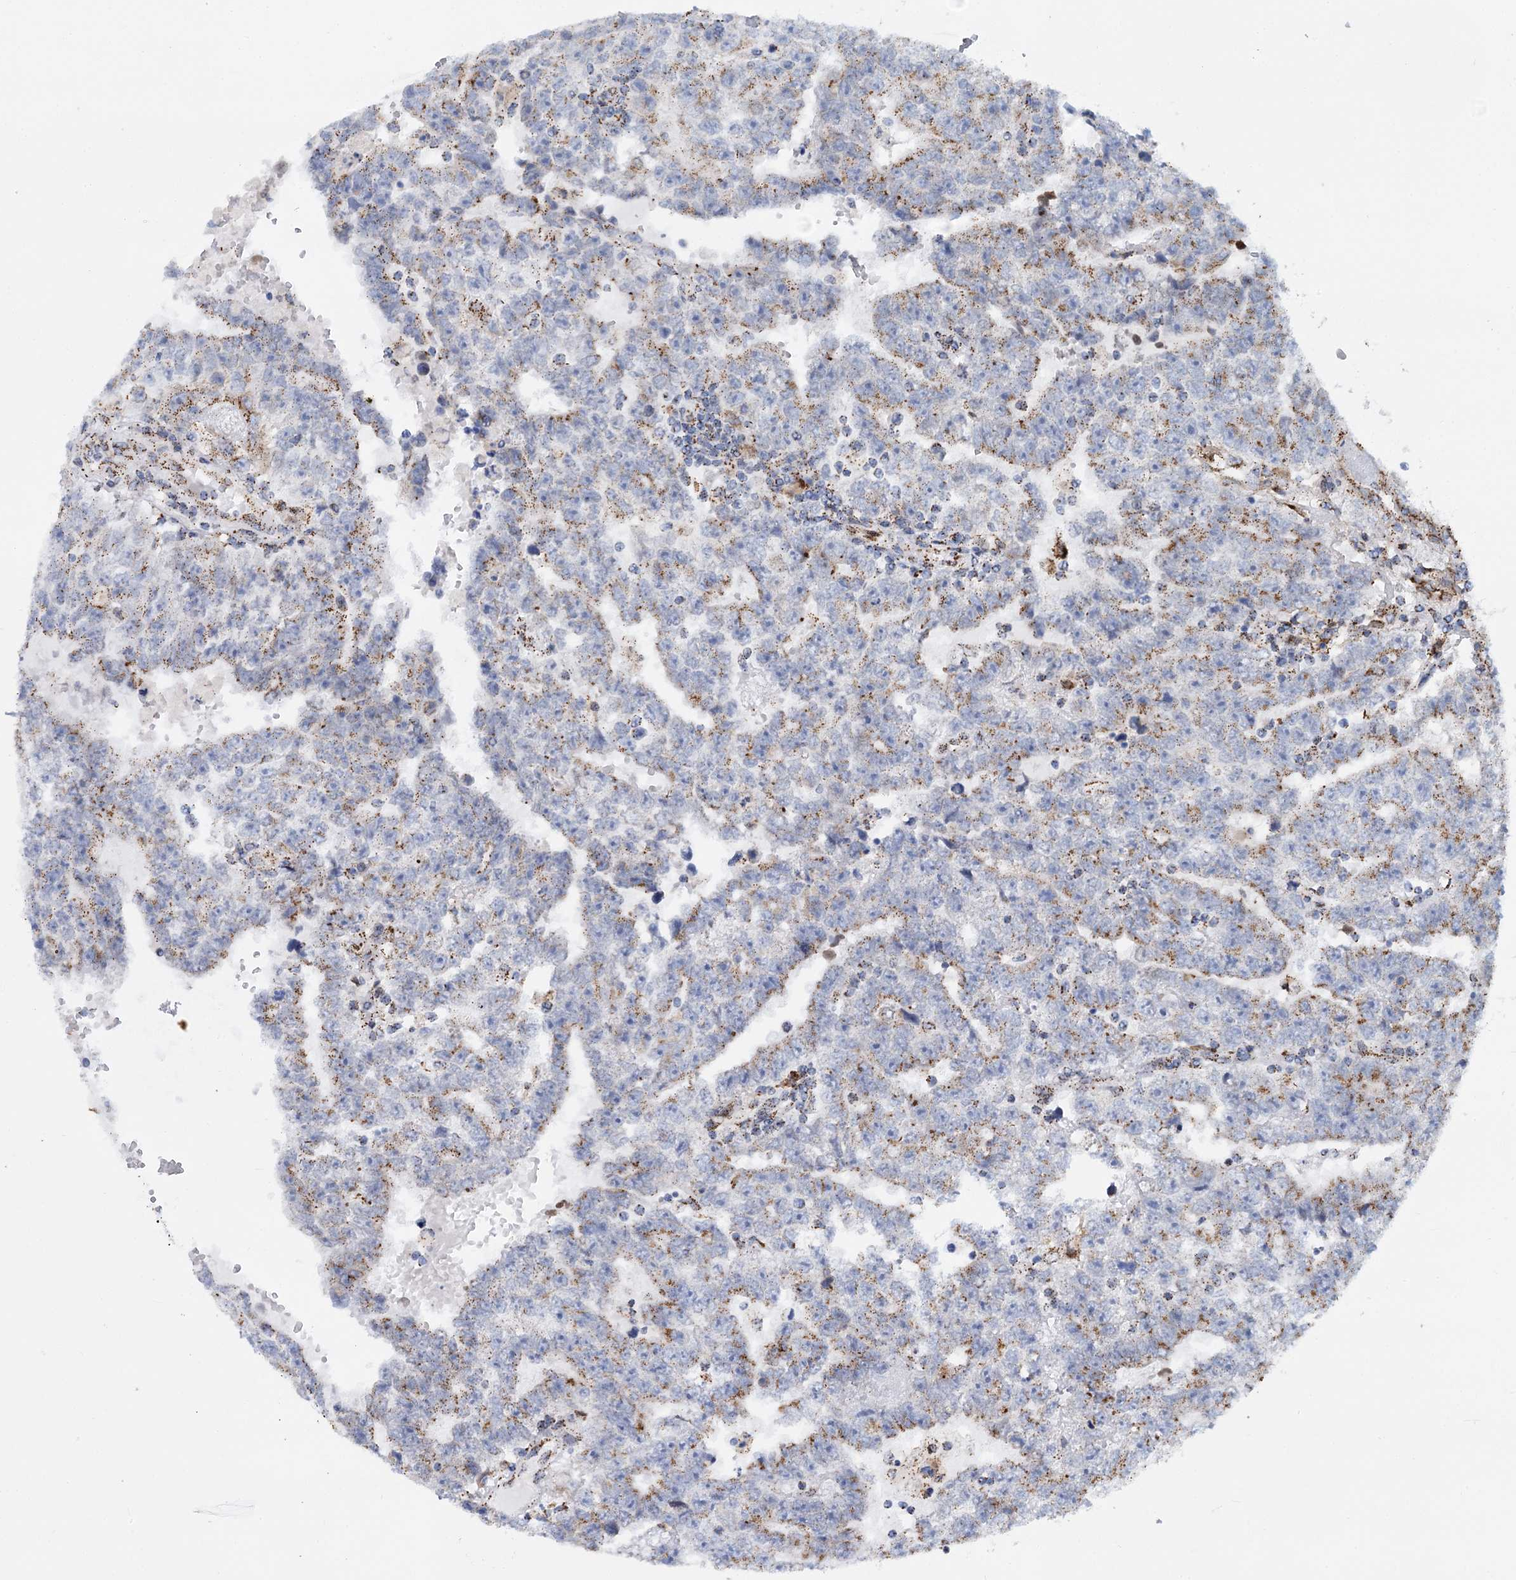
{"staining": {"intensity": "moderate", "quantity": "25%-75%", "location": "cytoplasmic/membranous"}, "tissue": "testis cancer", "cell_type": "Tumor cells", "image_type": "cancer", "snomed": [{"axis": "morphology", "description": "Carcinoma, Embryonal, NOS"}, {"axis": "topography", "description": "Testis"}], "caption": "DAB (3,3'-diaminobenzidine) immunohistochemical staining of testis embryonal carcinoma displays moderate cytoplasmic/membranous protein positivity in about 25%-75% of tumor cells.", "gene": "SUPT20H", "patient": {"sex": "male", "age": 25}}